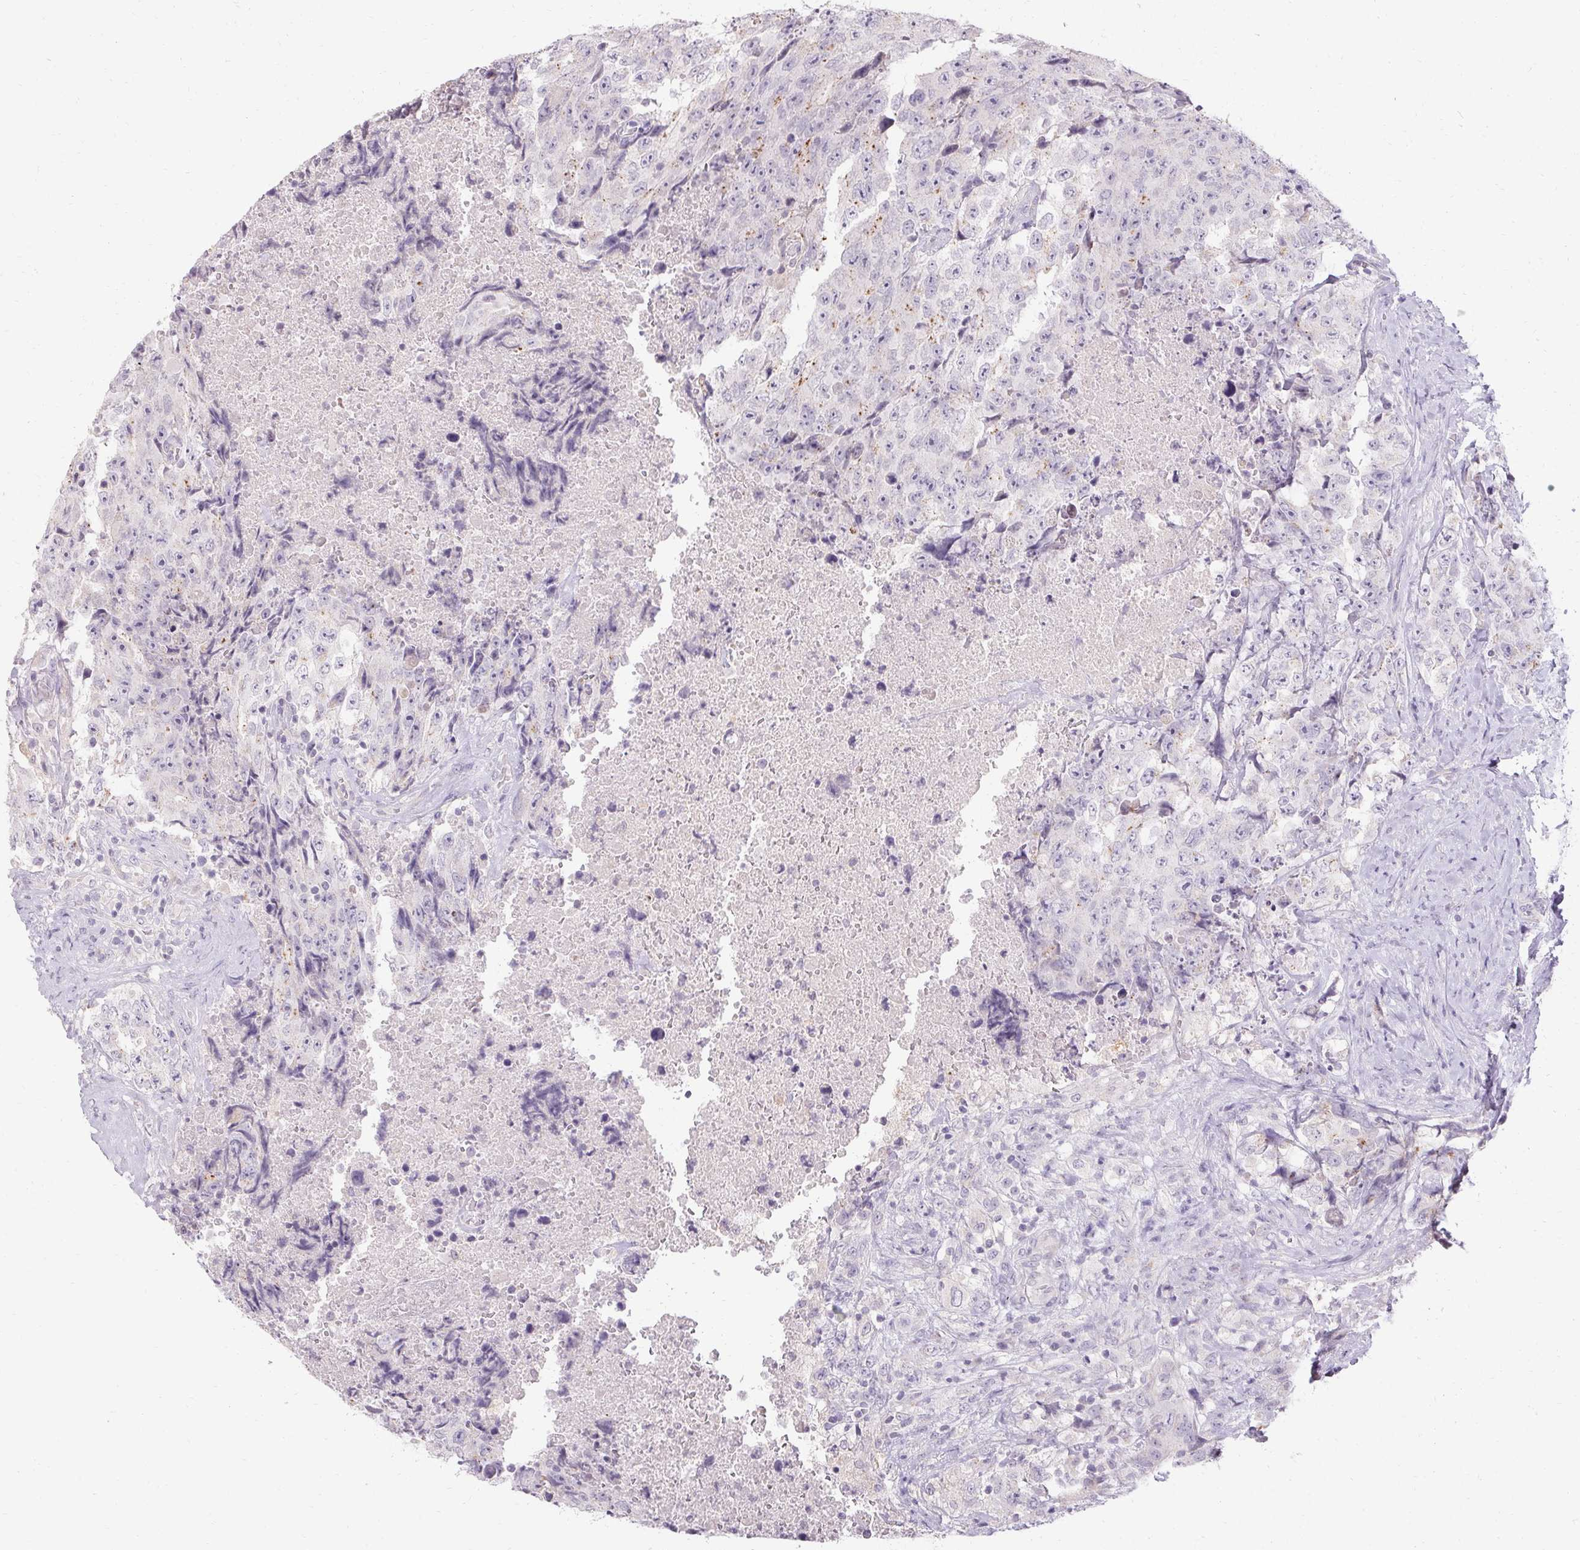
{"staining": {"intensity": "negative", "quantity": "none", "location": "none"}, "tissue": "testis cancer", "cell_type": "Tumor cells", "image_type": "cancer", "snomed": [{"axis": "morphology", "description": "Carcinoma, Embryonal, NOS"}, {"axis": "topography", "description": "Testis"}], "caption": "DAB (3,3'-diaminobenzidine) immunohistochemical staining of testis embryonal carcinoma demonstrates no significant staining in tumor cells.", "gene": "HSD17B3", "patient": {"sex": "male", "age": 24}}